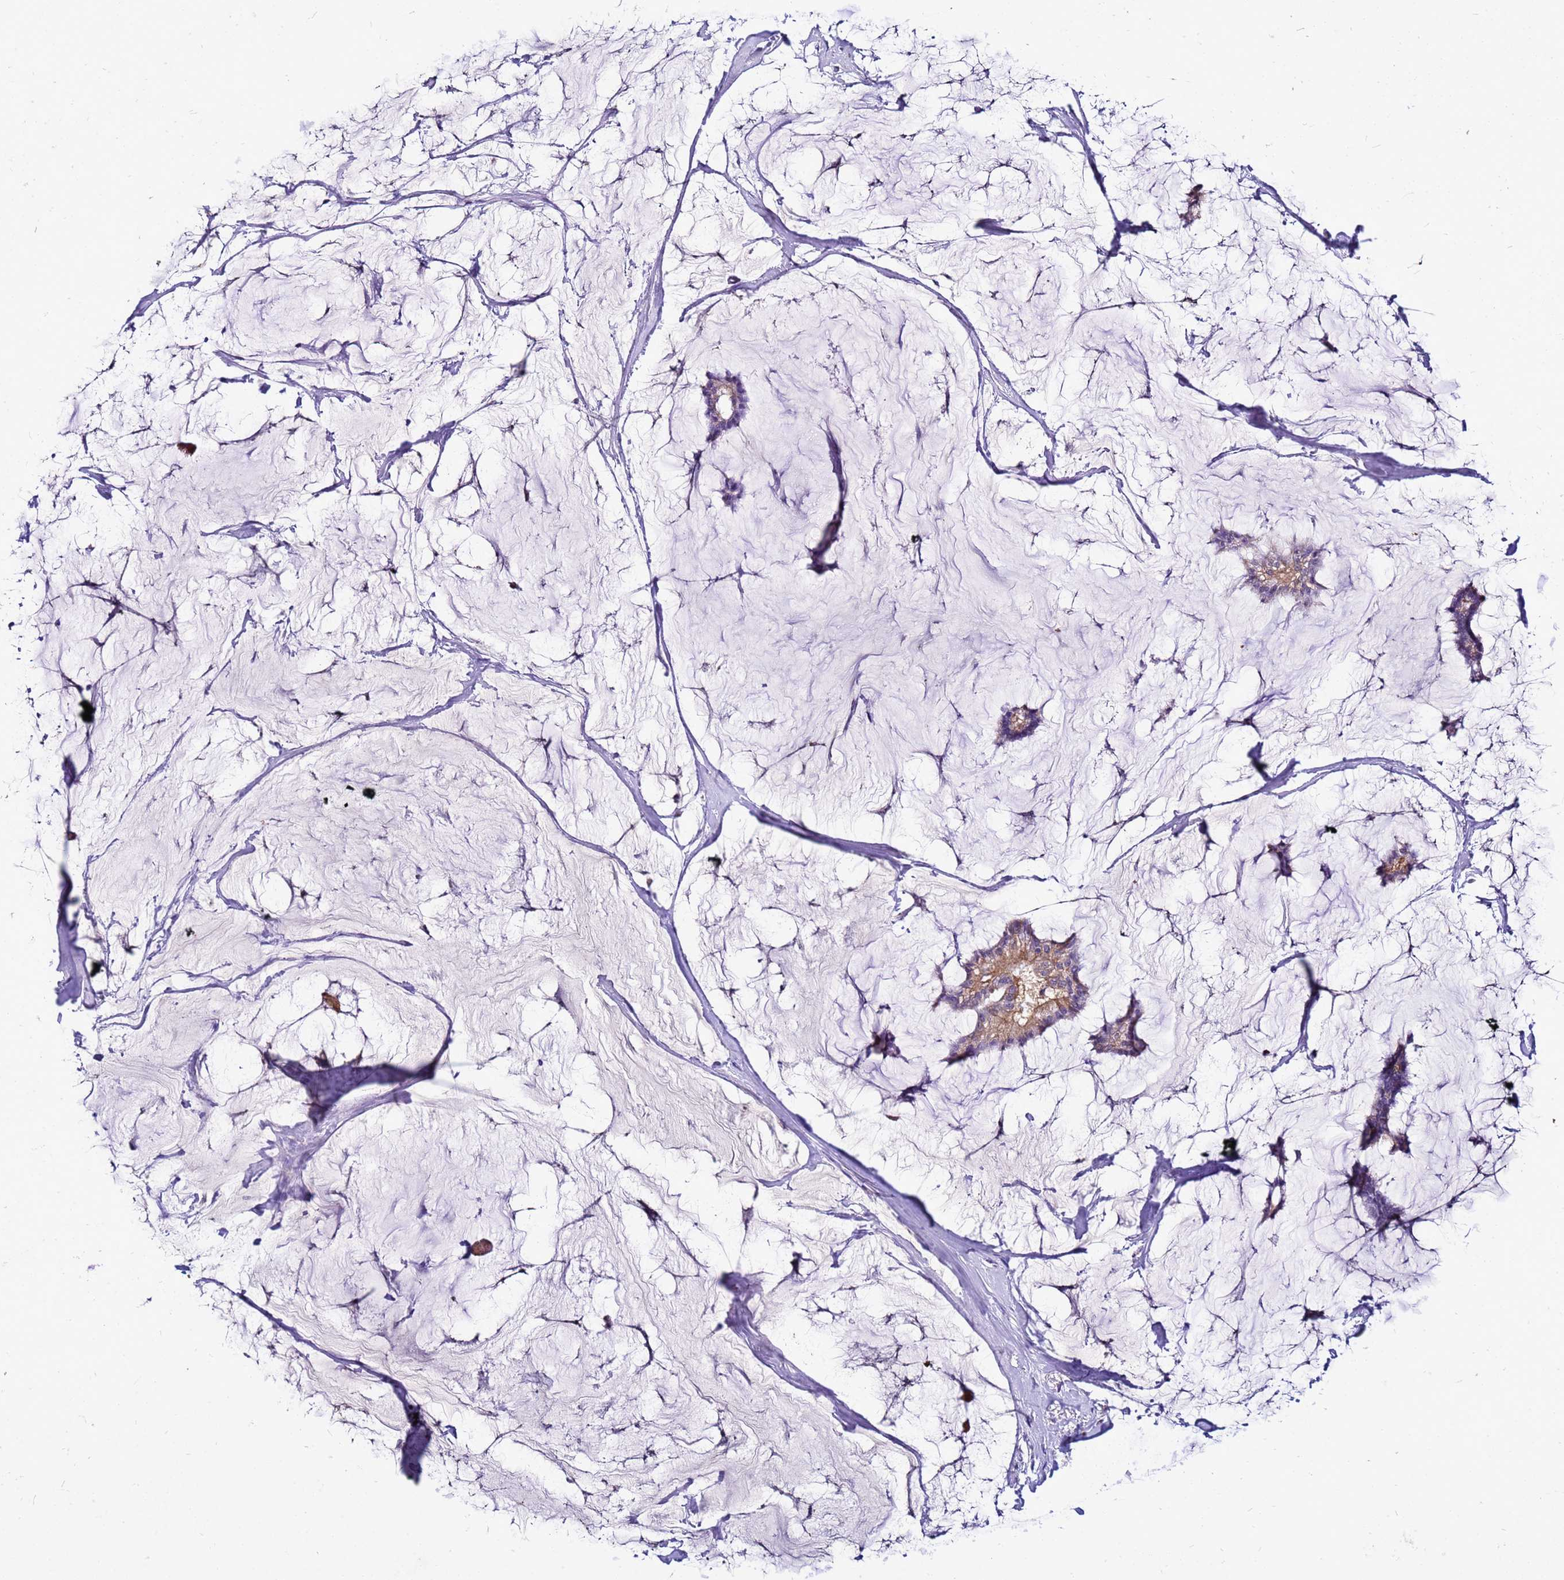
{"staining": {"intensity": "moderate", "quantity": ">75%", "location": "cytoplasmic/membranous"}, "tissue": "breast cancer", "cell_type": "Tumor cells", "image_type": "cancer", "snomed": [{"axis": "morphology", "description": "Duct carcinoma"}, {"axis": "topography", "description": "Breast"}], "caption": "Tumor cells reveal medium levels of moderate cytoplasmic/membranous positivity in approximately >75% of cells in human infiltrating ductal carcinoma (breast). (brown staining indicates protein expression, while blue staining denotes nuclei).", "gene": "PKD1", "patient": {"sex": "female", "age": 93}}